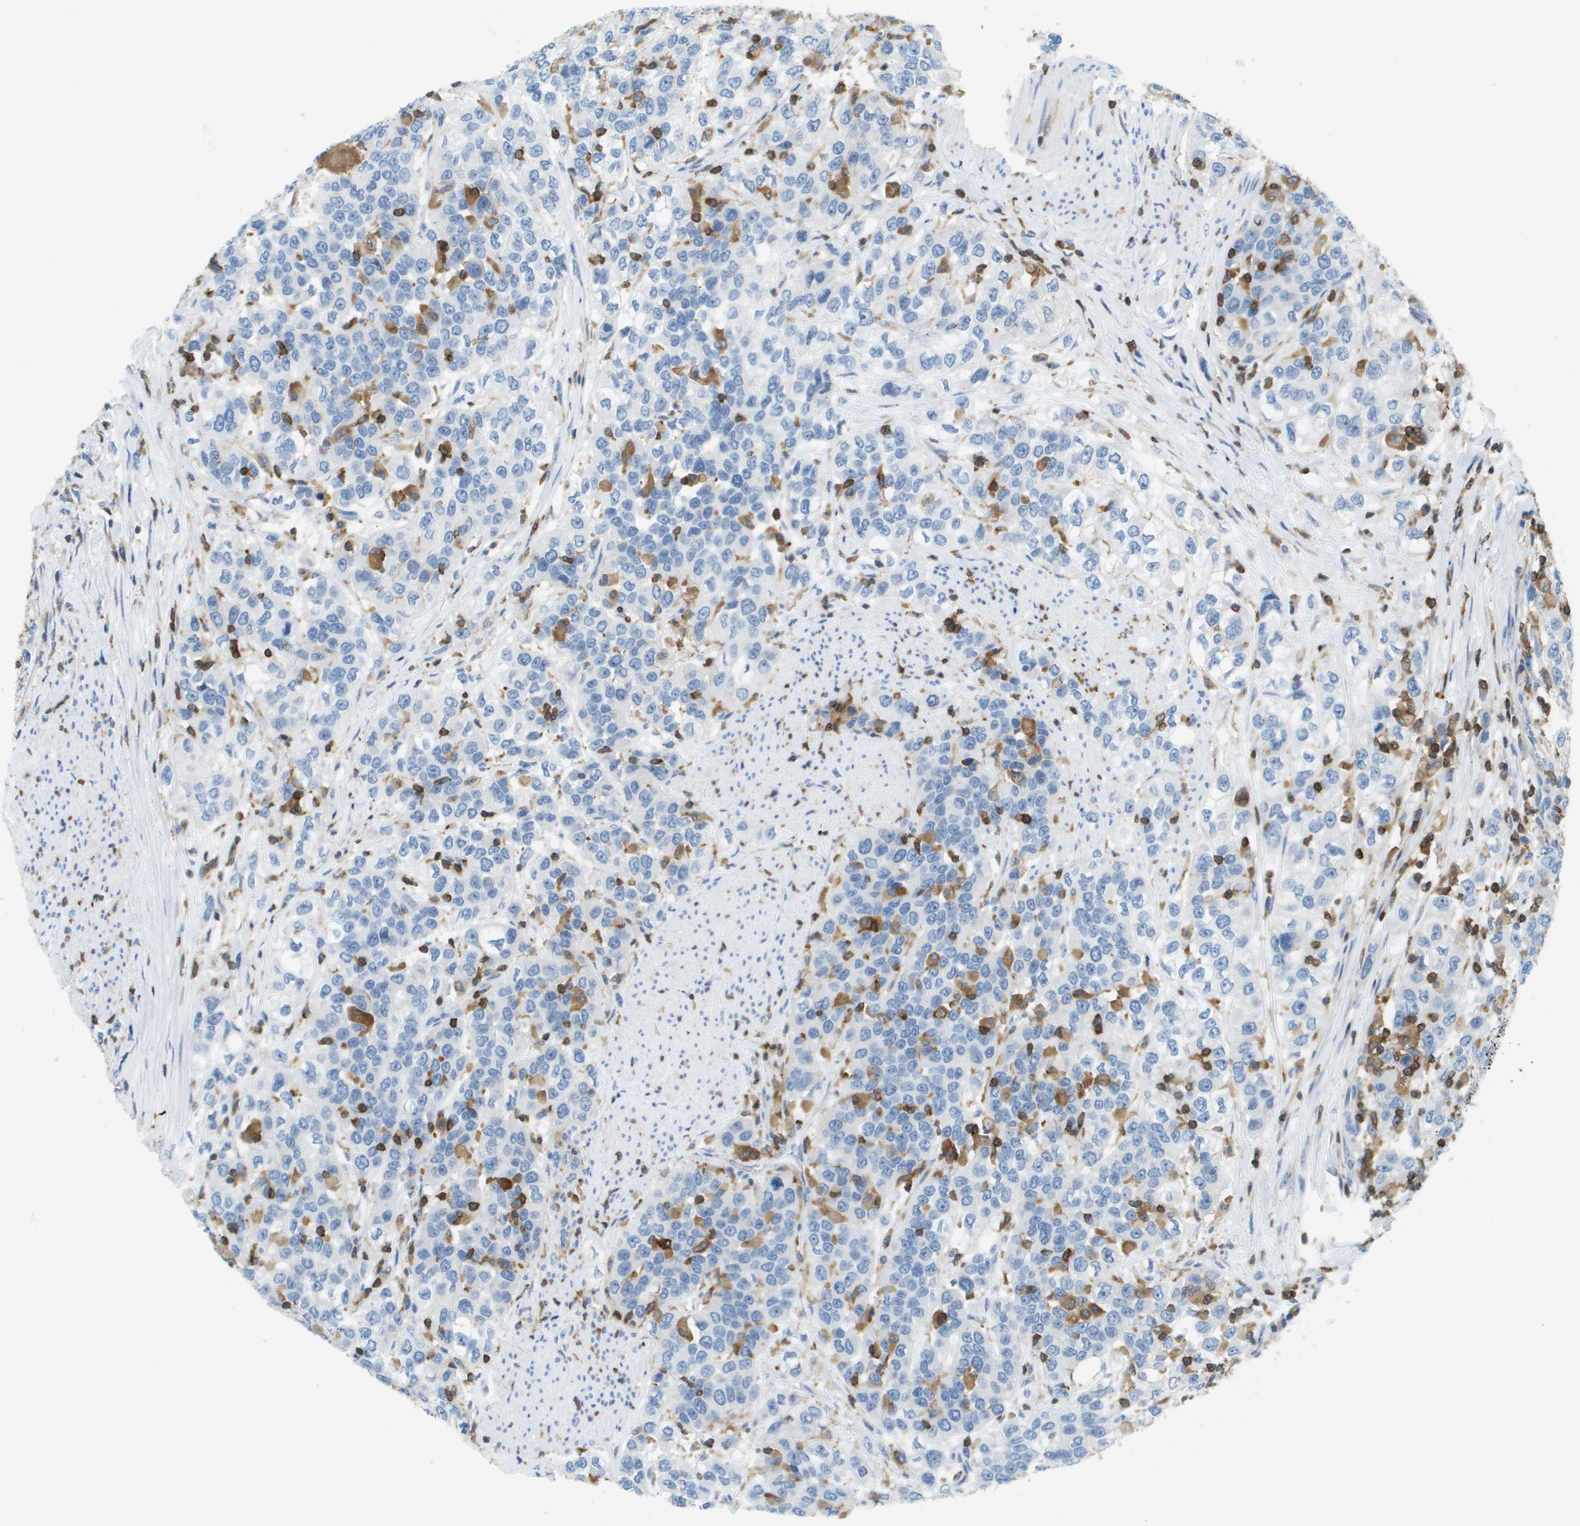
{"staining": {"intensity": "negative", "quantity": "none", "location": "none"}, "tissue": "urothelial cancer", "cell_type": "Tumor cells", "image_type": "cancer", "snomed": [{"axis": "morphology", "description": "Urothelial carcinoma, High grade"}, {"axis": "topography", "description": "Urinary bladder"}], "caption": "There is no significant staining in tumor cells of urothelial cancer.", "gene": "APBB1IP", "patient": {"sex": "female", "age": 80}}